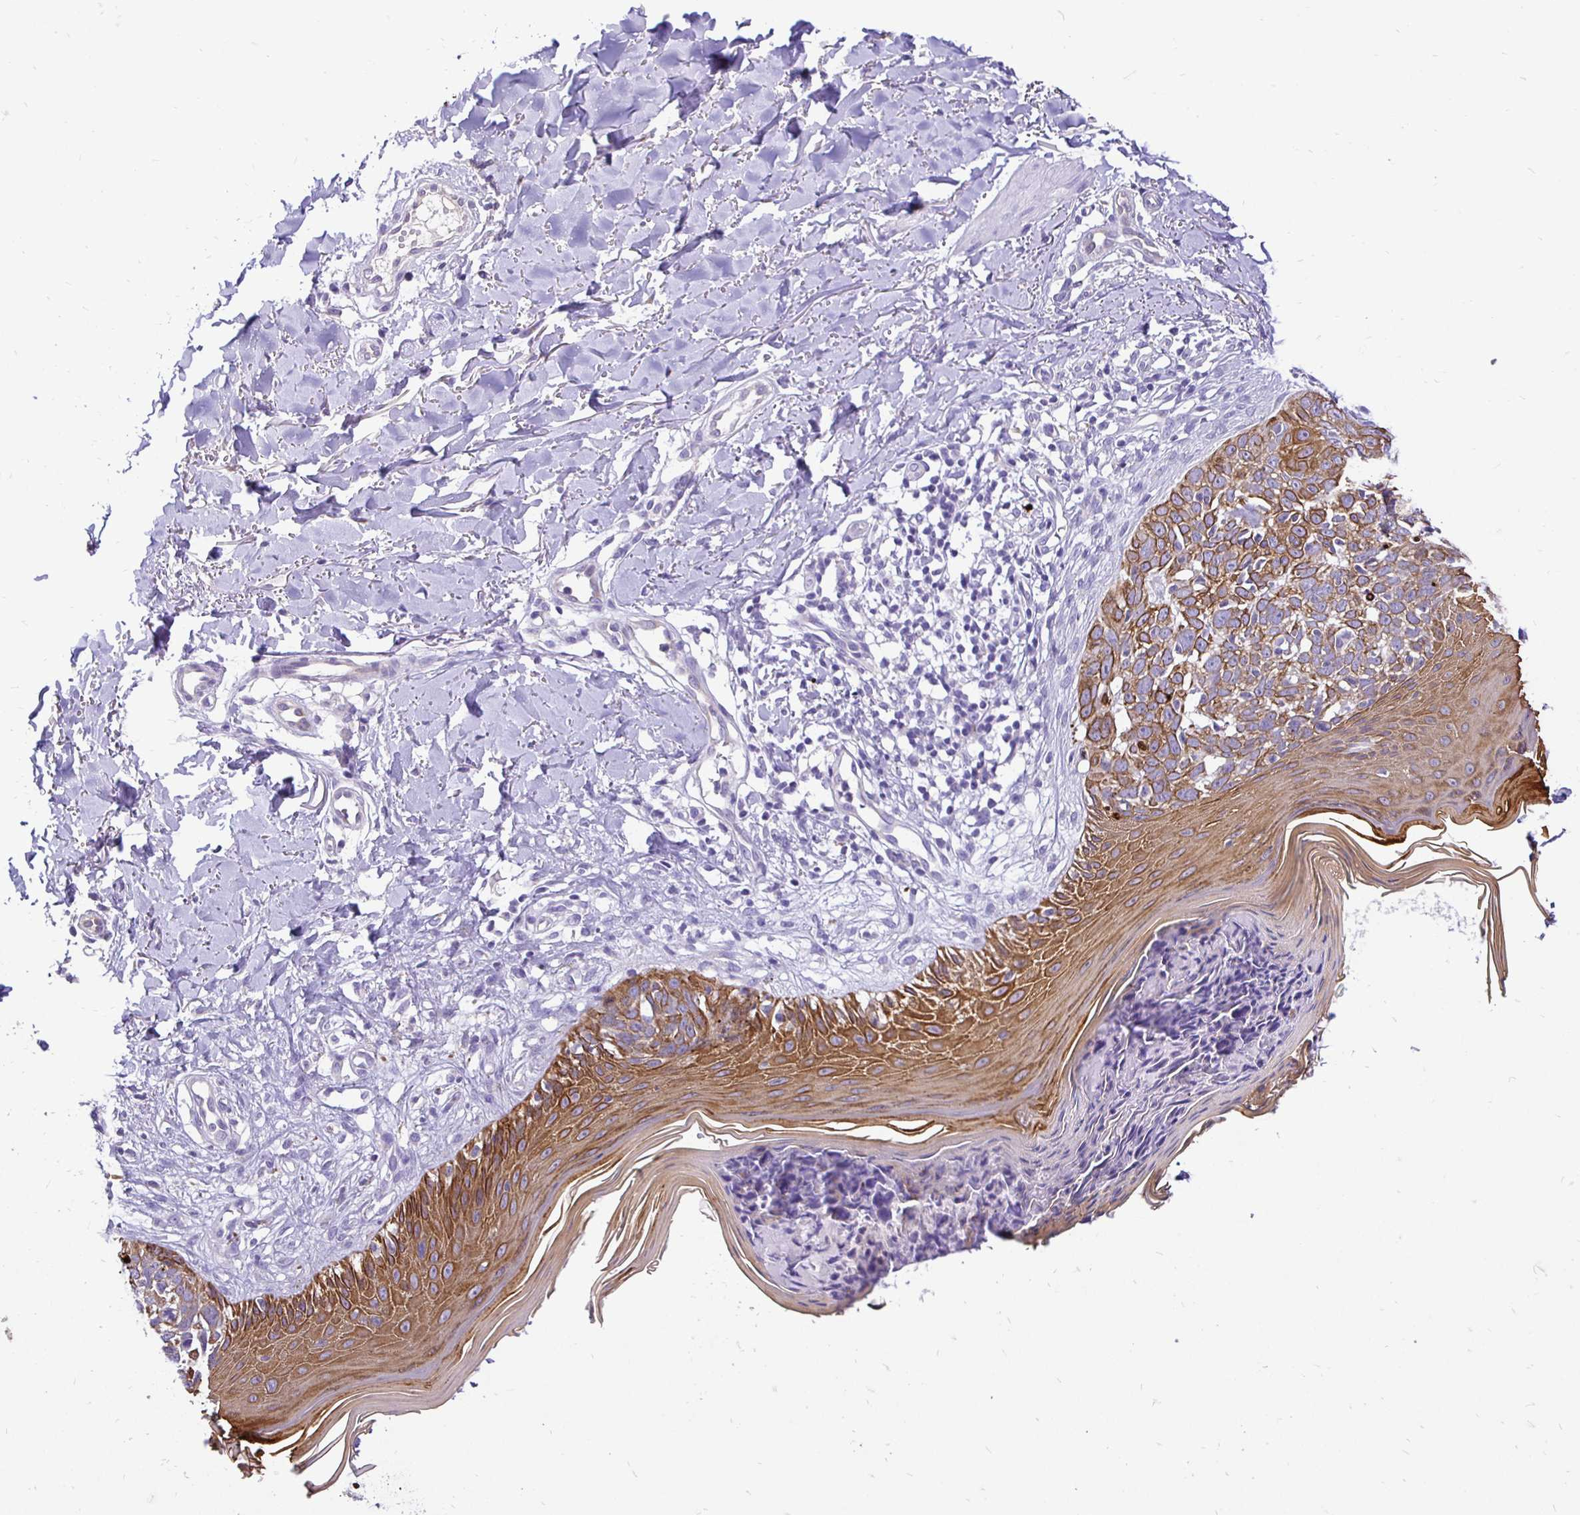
{"staining": {"intensity": "moderate", "quantity": ">75%", "location": "cytoplasmic/membranous"}, "tissue": "skin cancer", "cell_type": "Tumor cells", "image_type": "cancer", "snomed": [{"axis": "morphology", "description": "Basal cell carcinoma"}, {"axis": "topography", "description": "Skin"}], "caption": "Skin cancer was stained to show a protein in brown. There is medium levels of moderate cytoplasmic/membranous positivity in approximately >75% of tumor cells.", "gene": "TAF1D", "patient": {"sex": "female", "age": 45}}